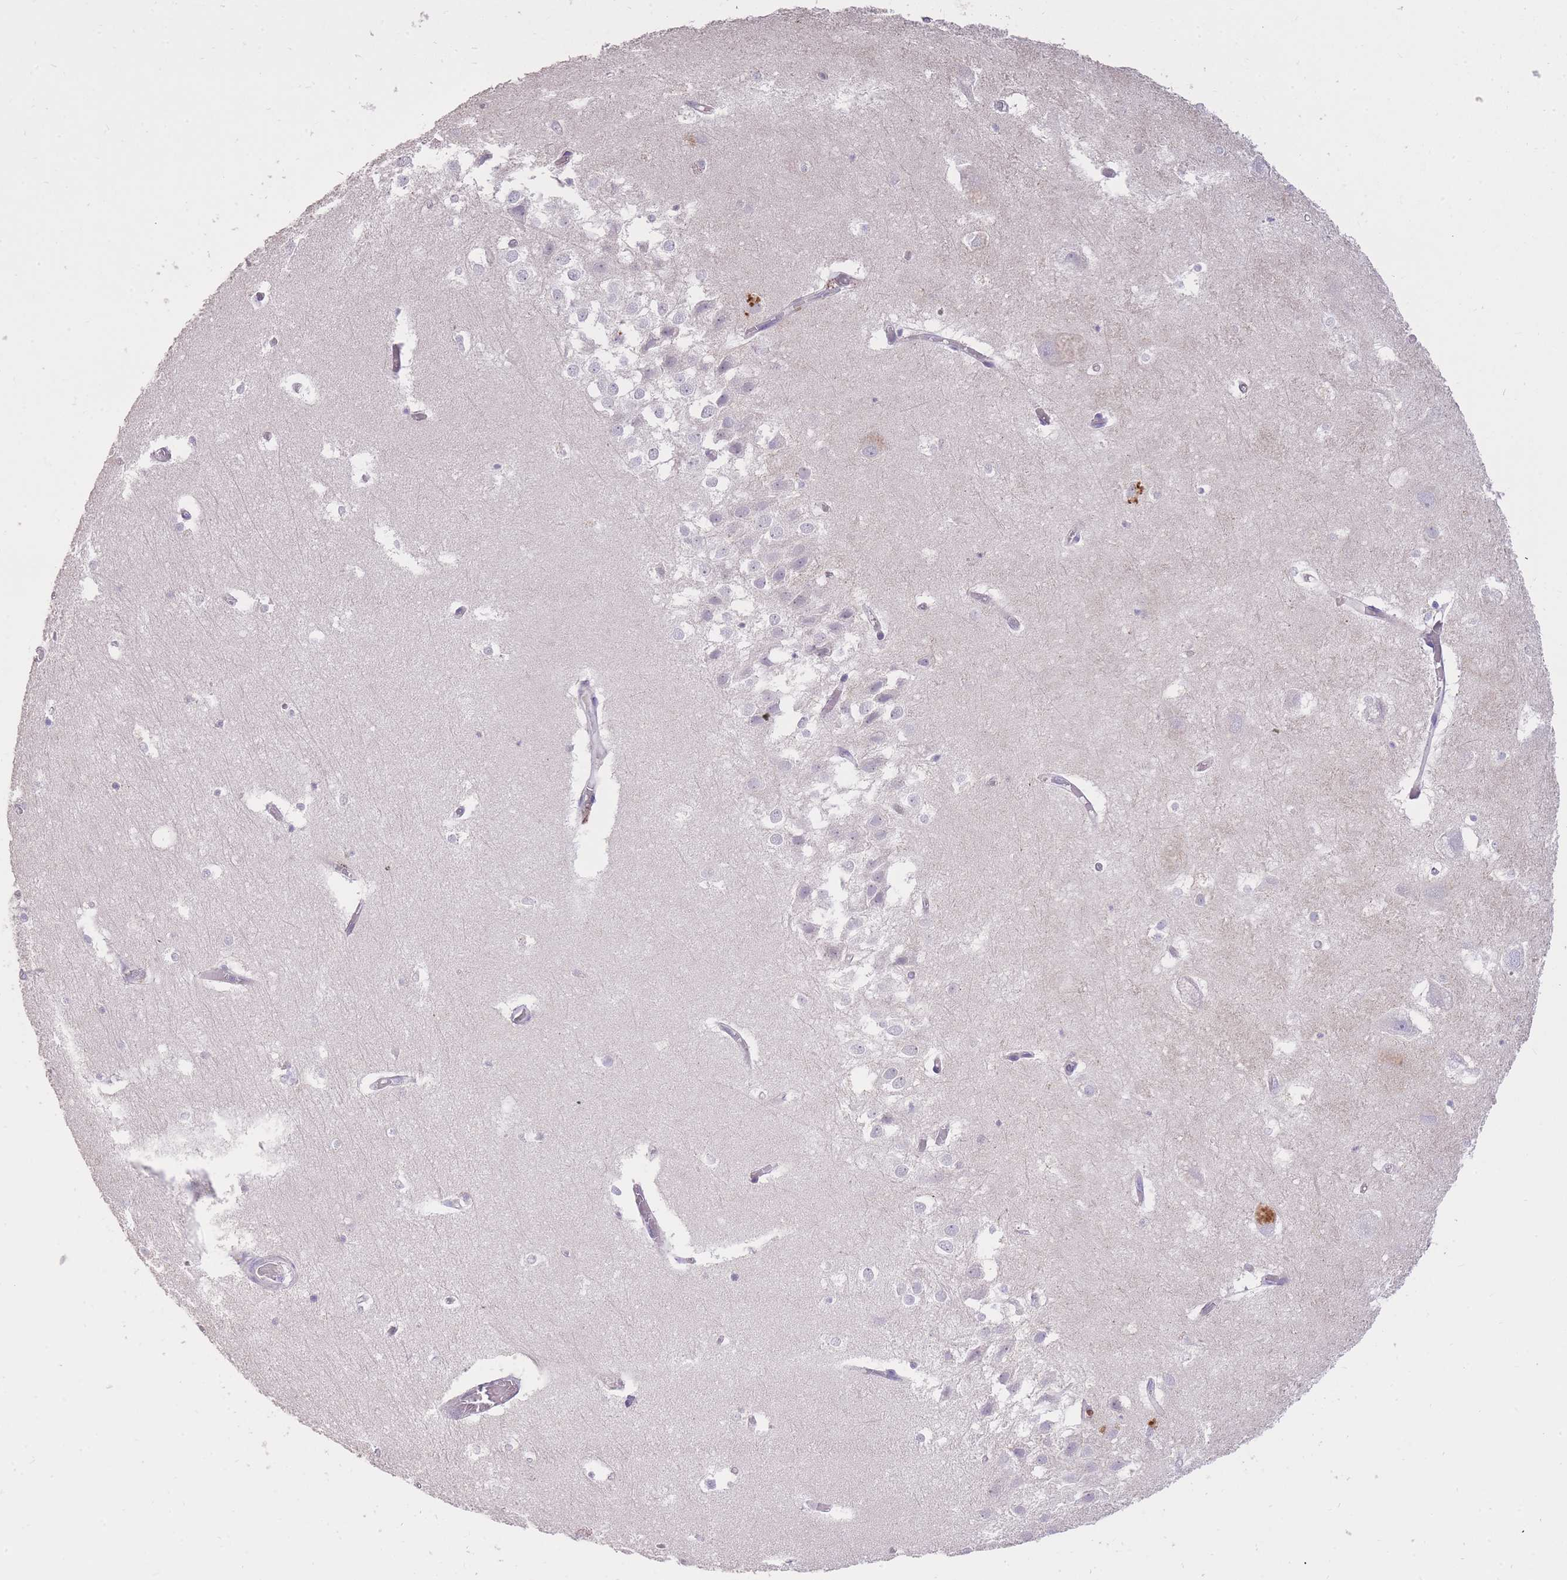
{"staining": {"intensity": "negative", "quantity": "none", "location": "none"}, "tissue": "hippocampus", "cell_type": "Glial cells", "image_type": "normal", "snomed": [{"axis": "morphology", "description": "Normal tissue, NOS"}, {"axis": "topography", "description": "Hippocampus"}], "caption": "High magnification brightfield microscopy of unremarkable hippocampus stained with DAB (3,3'-diaminobenzidine) (brown) and counterstained with hematoxylin (blue): glial cells show no significant staining. (Brightfield microscopy of DAB (3,3'-diaminobenzidine) IHC at high magnification).", "gene": "FRG2B", "patient": {"sex": "female", "age": 52}}